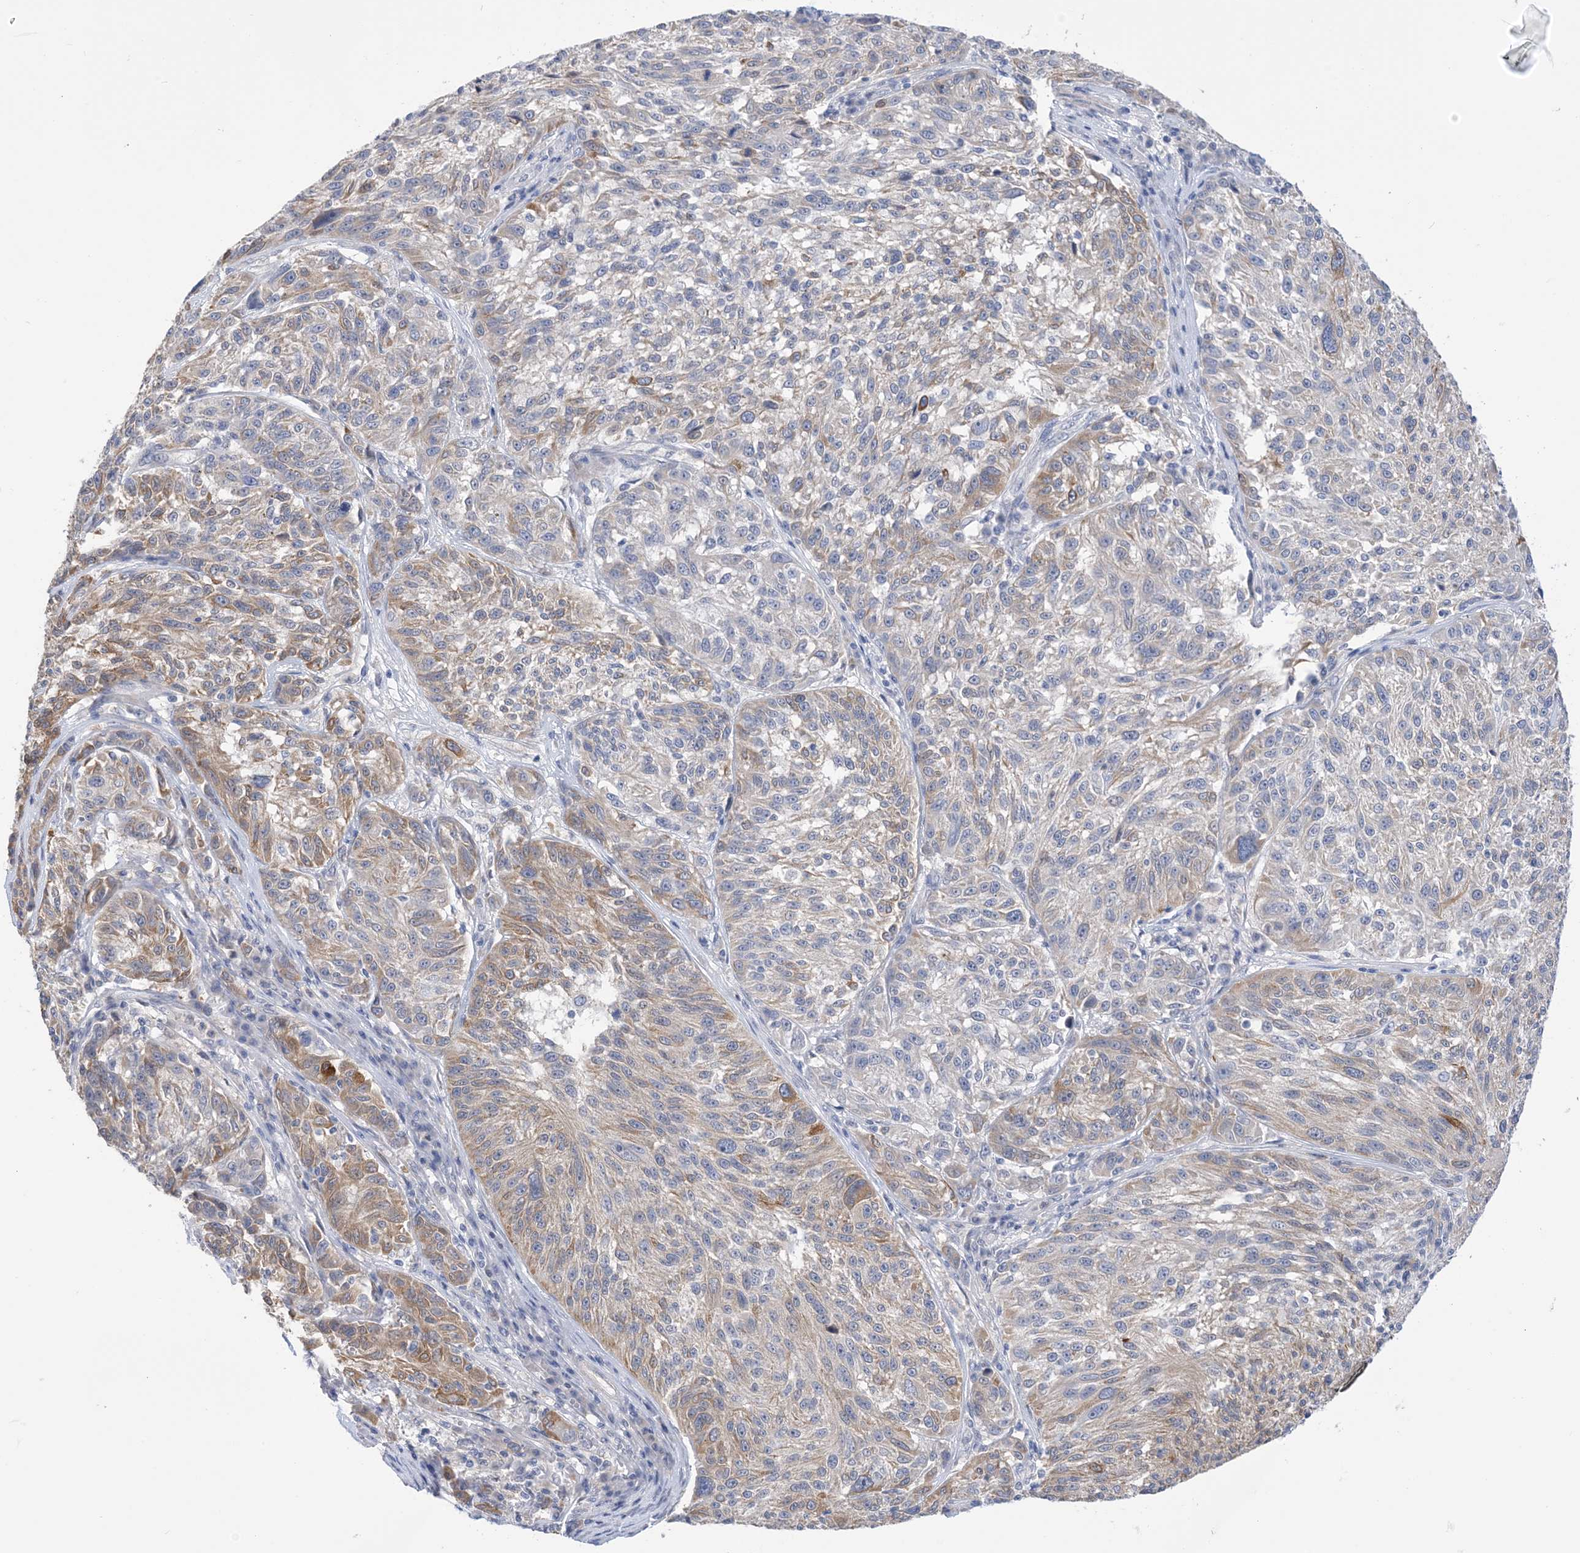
{"staining": {"intensity": "weak", "quantity": "<25%", "location": "cytoplasmic/membranous"}, "tissue": "melanoma", "cell_type": "Tumor cells", "image_type": "cancer", "snomed": [{"axis": "morphology", "description": "Malignant melanoma, NOS"}, {"axis": "topography", "description": "Skin"}], "caption": "This is a image of immunohistochemistry staining of malignant melanoma, which shows no expression in tumor cells.", "gene": "TTYH1", "patient": {"sex": "male", "age": 53}}